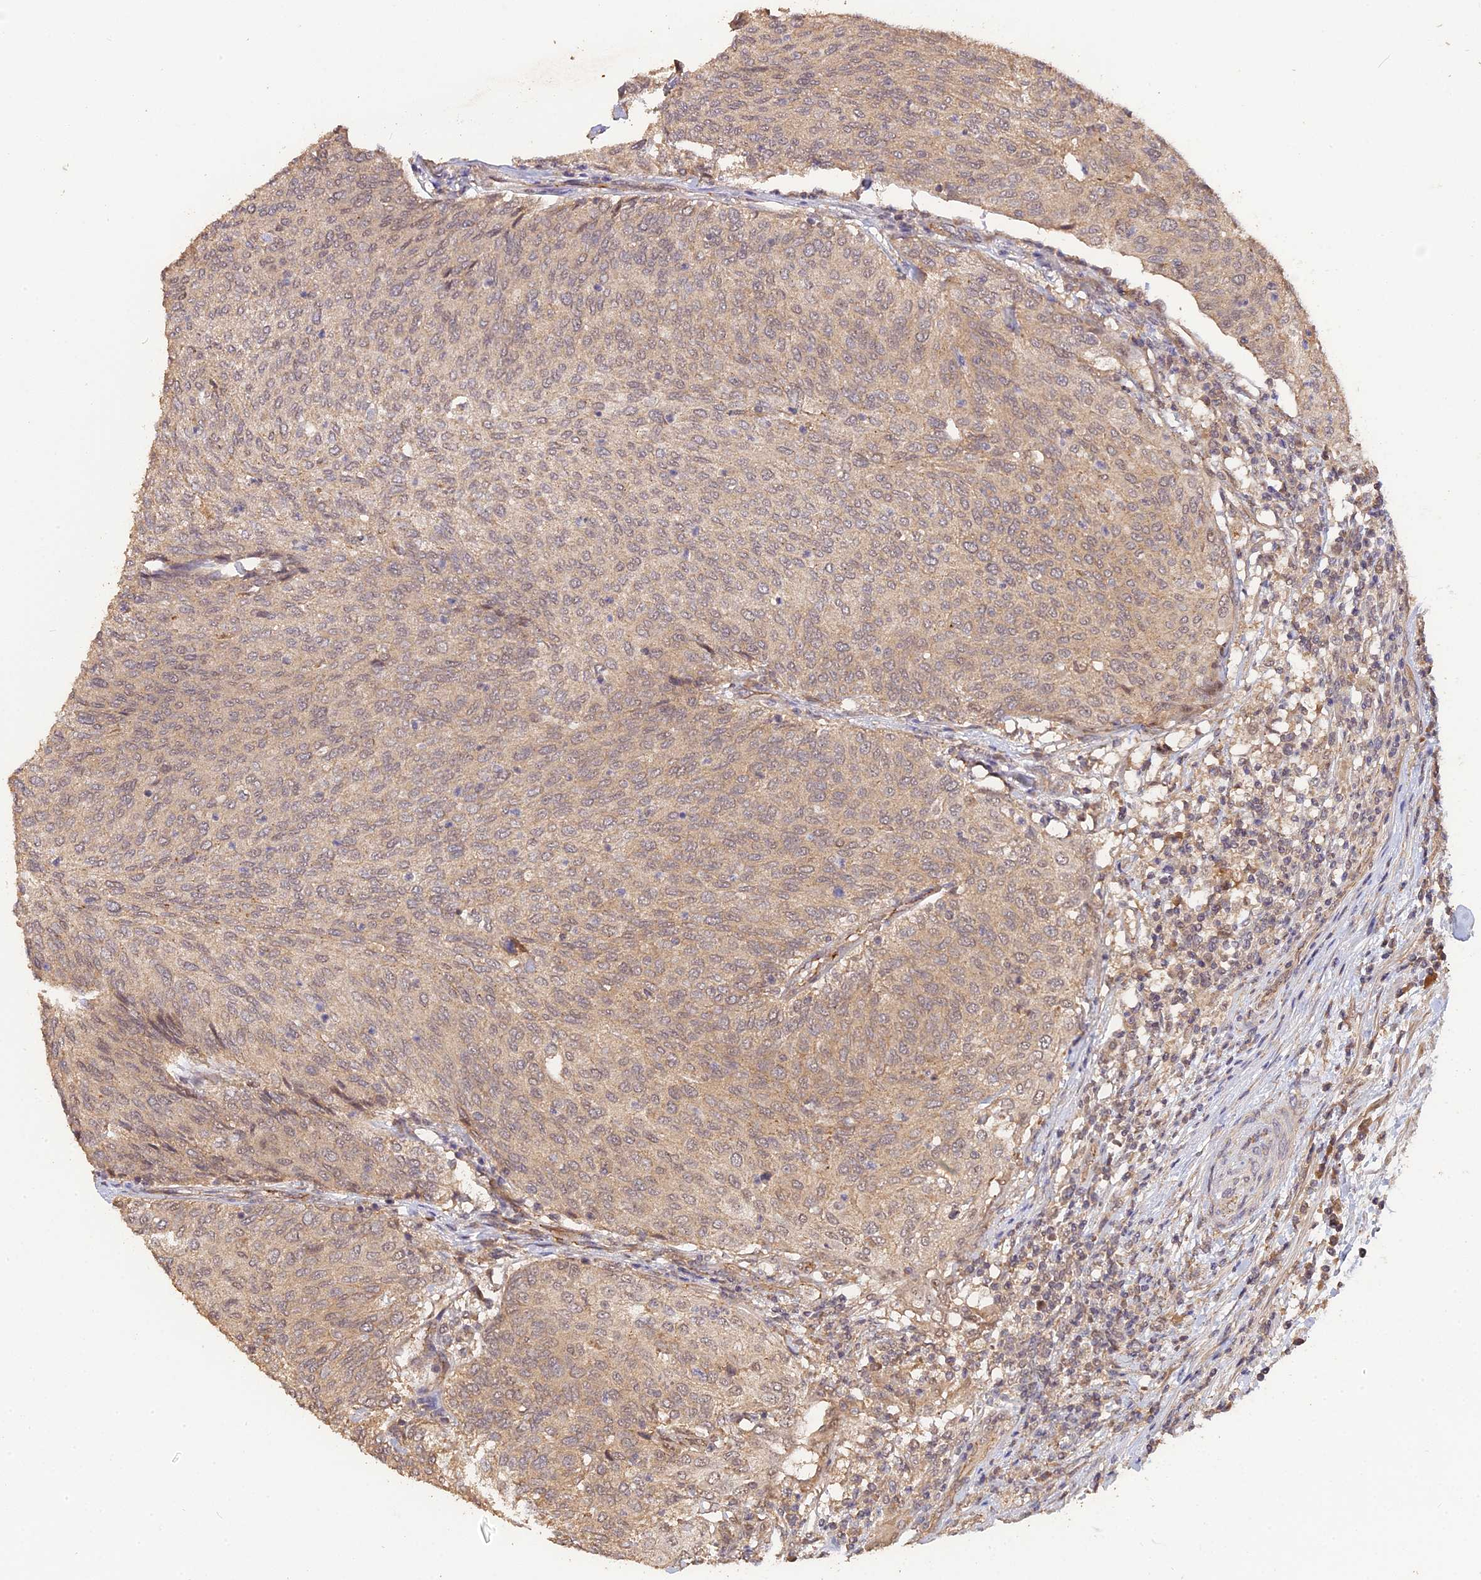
{"staining": {"intensity": "weak", "quantity": "25%-75%", "location": "cytoplasmic/membranous"}, "tissue": "urothelial cancer", "cell_type": "Tumor cells", "image_type": "cancer", "snomed": [{"axis": "morphology", "description": "Urothelial carcinoma, Low grade"}, {"axis": "topography", "description": "Urinary bladder"}], "caption": "High-power microscopy captured an immunohistochemistry (IHC) photomicrograph of low-grade urothelial carcinoma, revealing weak cytoplasmic/membranous positivity in about 25%-75% of tumor cells. Immunohistochemistry stains the protein of interest in brown and the nuclei are stained blue.", "gene": "ARHGAP40", "patient": {"sex": "female", "age": 79}}